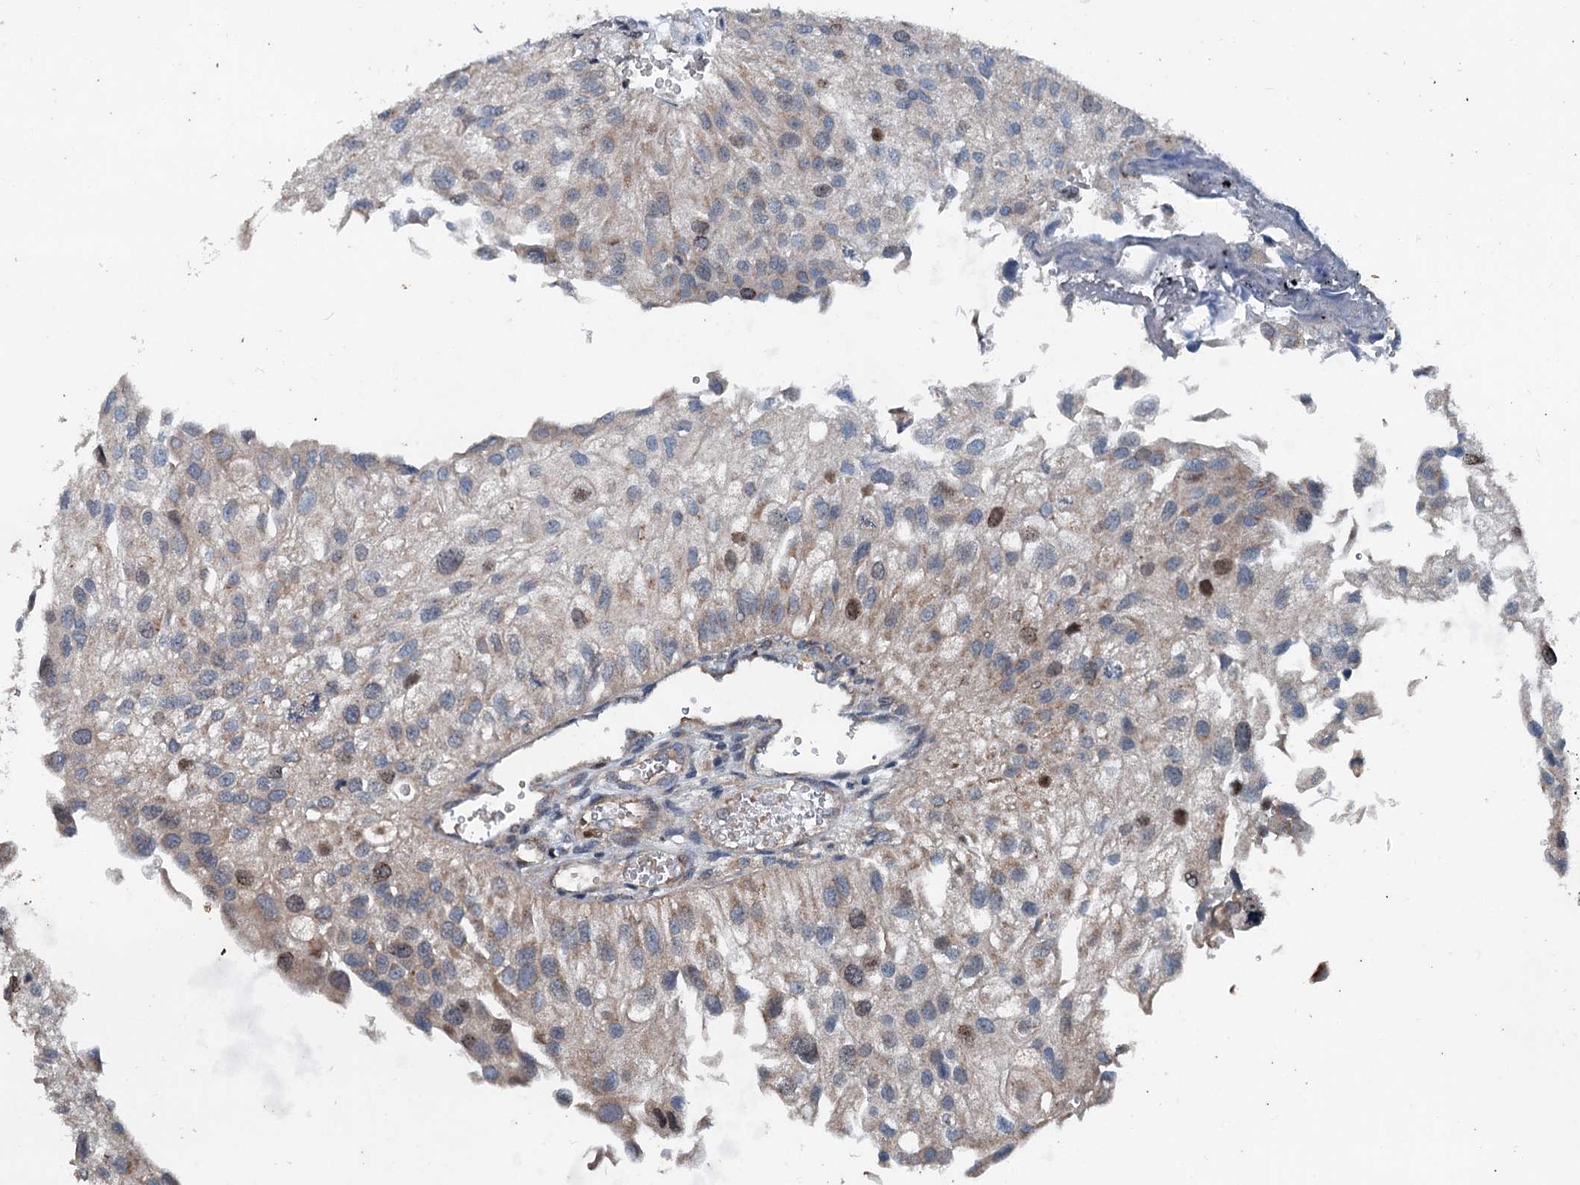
{"staining": {"intensity": "moderate", "quantity": "<25%", "location": "nuclear"}, "tissue": "urothelial cancer", "cell_type": "Tumor cells", "image_type": "cancer", "snomed": [{"axis": "morphology", "description": "Urothelial carcinoma, Low grade"}, {"axis": "topography", "description": "Urinary bladder"}], "caption": "This is a histology image of immunohistochemistry staining of urothelial cancer, which shows moderate positivity in the nuclear of tumor cells.", "gene": "TEDC1", "patient": {"sex": "female", "age": 89}}